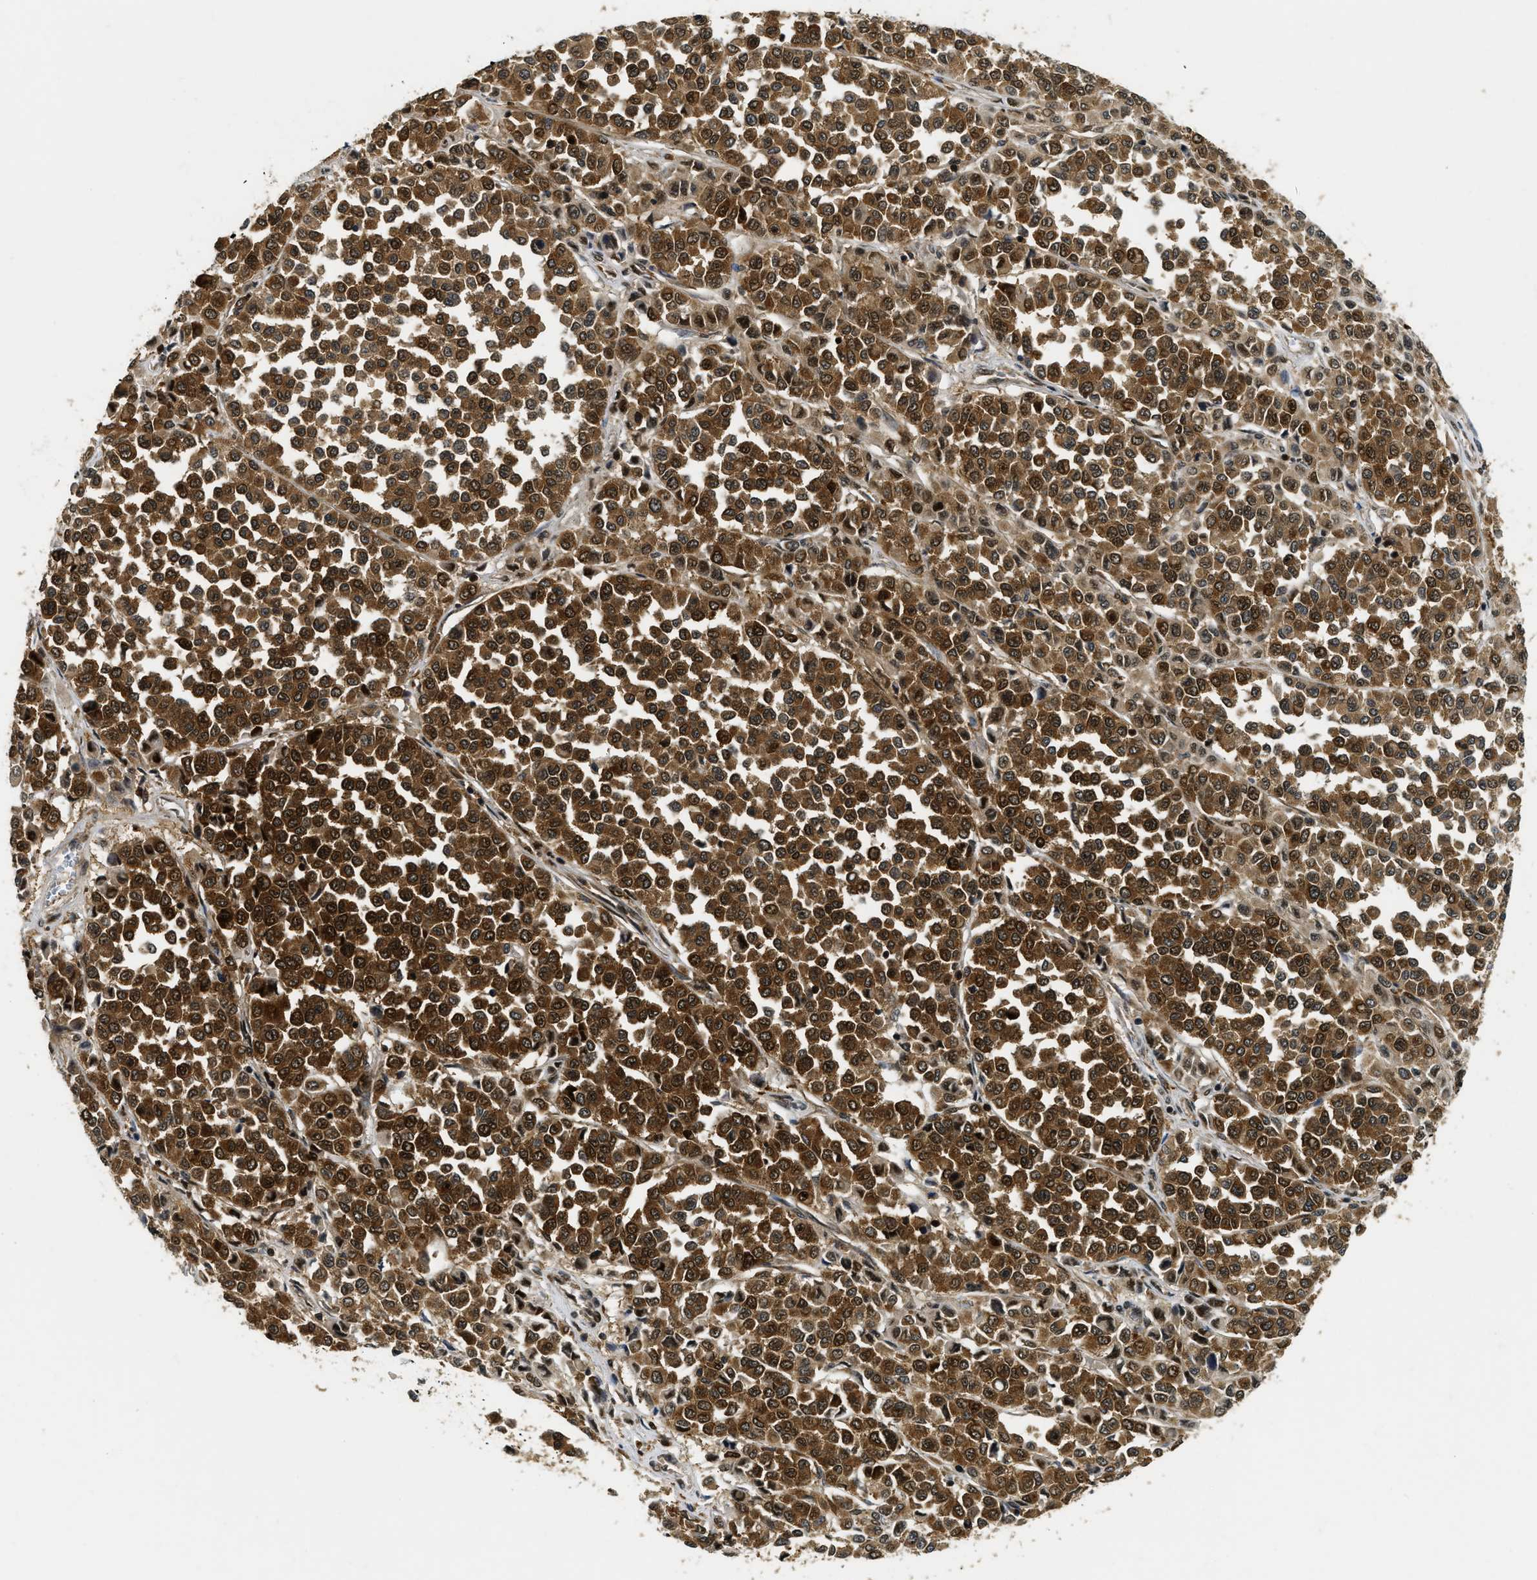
{"staining": {"intensity": "moderate", "quantity": ">75%", "location": "cytoplasmic/membranous,nuclear"}, "tissue": "melanoma", "cell_type": "Tumor cells", "image_type": "cancer", "snomed": [{"axis": "morphology", "description": "Malignant melanoma, Metastatic site"}, {"axis": "topography", "description": "Pancreas"}], "caption": "Protein staining by IHC exhibits moderate cytoplasmic/membranous and nuclear expression in about >75% of tumor cells in malignant melanoma (metastatic site).", "gene": "ADSL", "patient": {"sex": "female", "age": 30}}